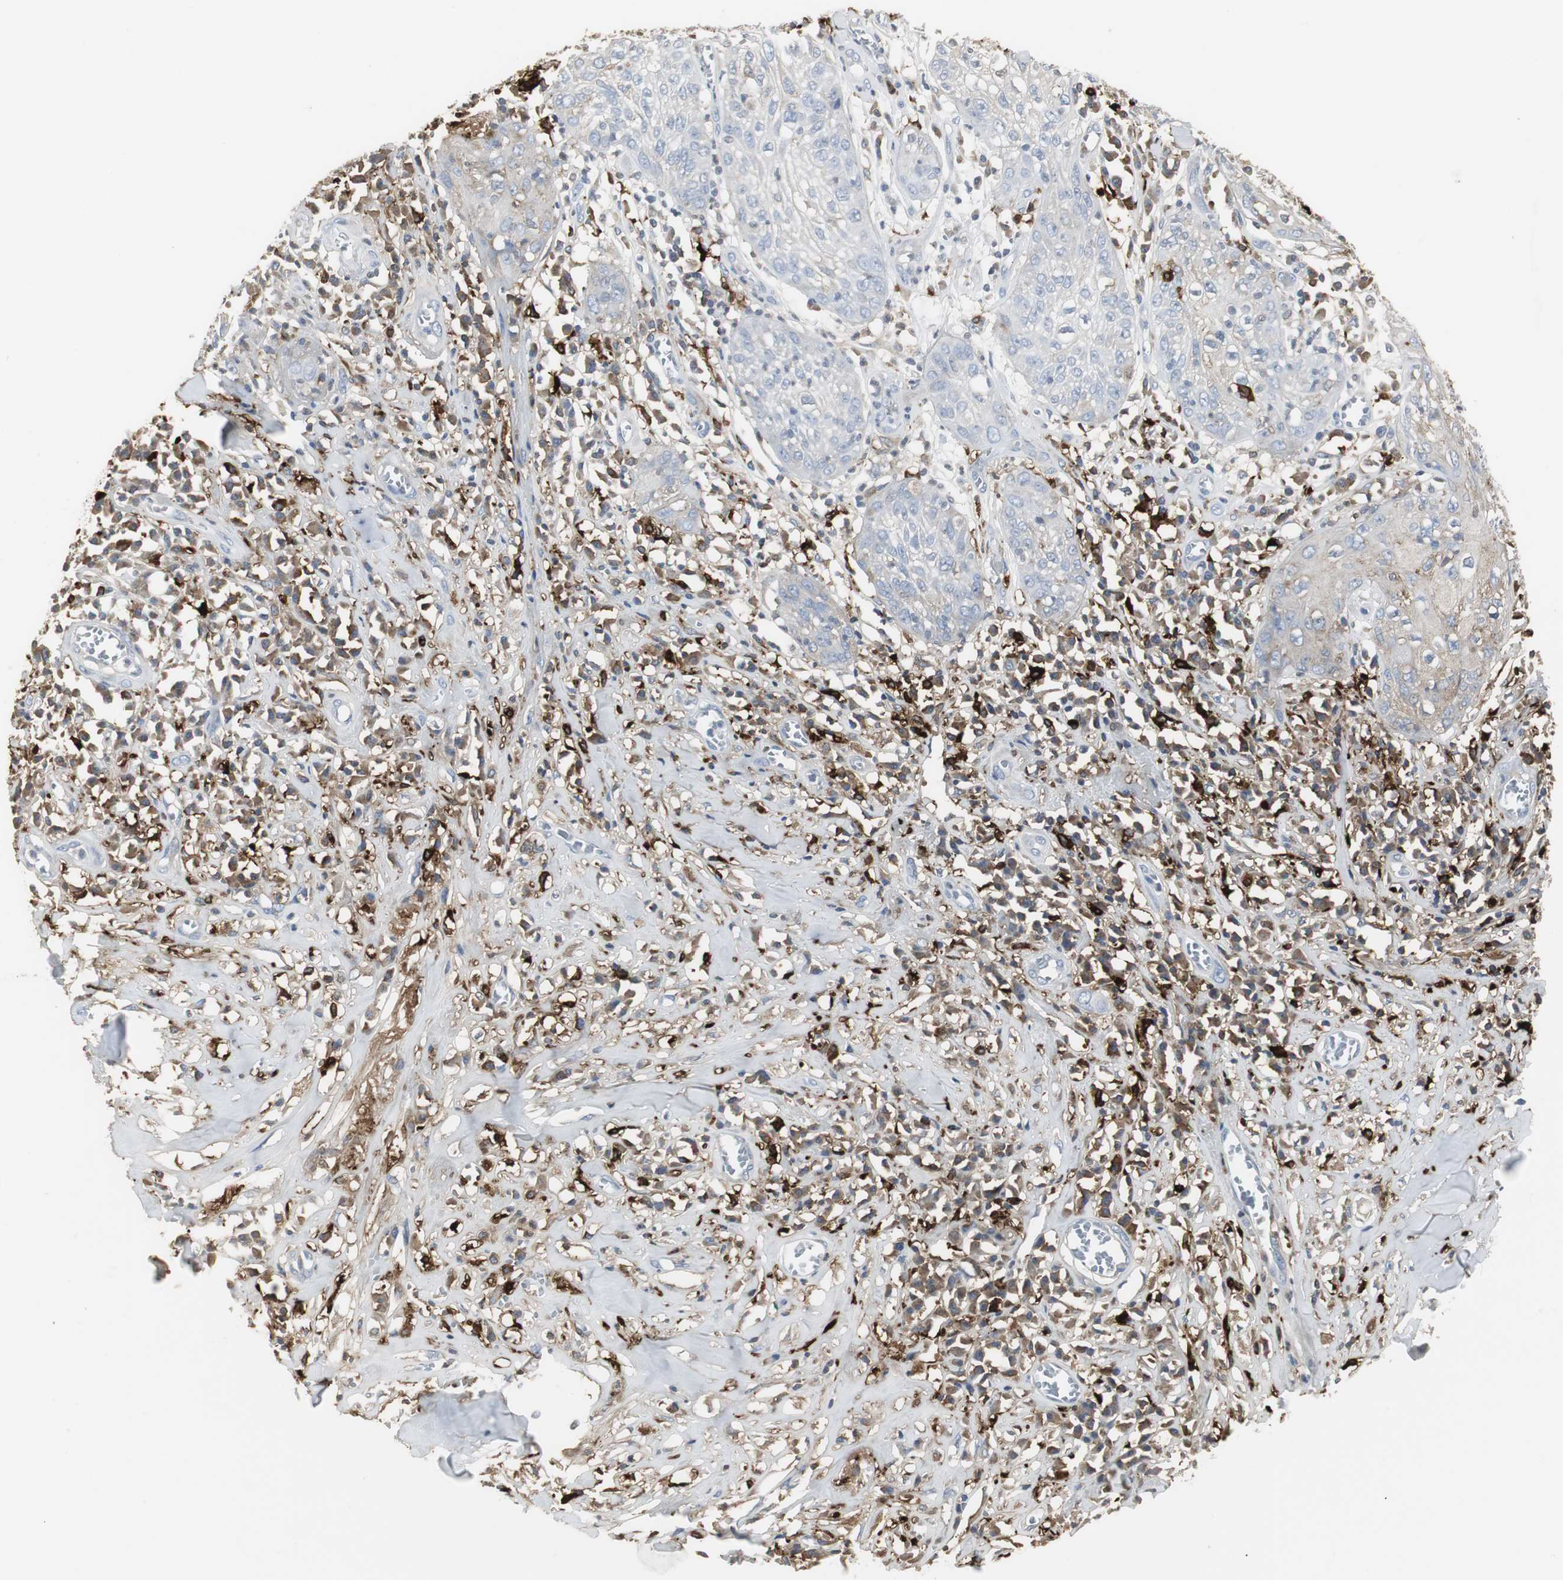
{"staining": {"intensity": "weak", "quantity": "<25%", "location": "cytoplasmic/membranous"}, "tissue": "skin cancer", "cell_type": "Tumor cells", "image_type": "cancer", "snomed": [{"axis": "morphology", "description": "Squamous cell carcinoma, NOS"}, {"axis": "topography", "description": "Skin"}], "caption": "DAB immunohistochemical staining of skin squamous cell carcinoma shows no significant staining in tumor cells. (Stains: DAB immunohistochemistry (IHC) with hematoxylin counter stain, Microscopy: brightfield microscopy at high magnification).", "gene": "PI15", "patient": {"sex": "male", "age": 65}}